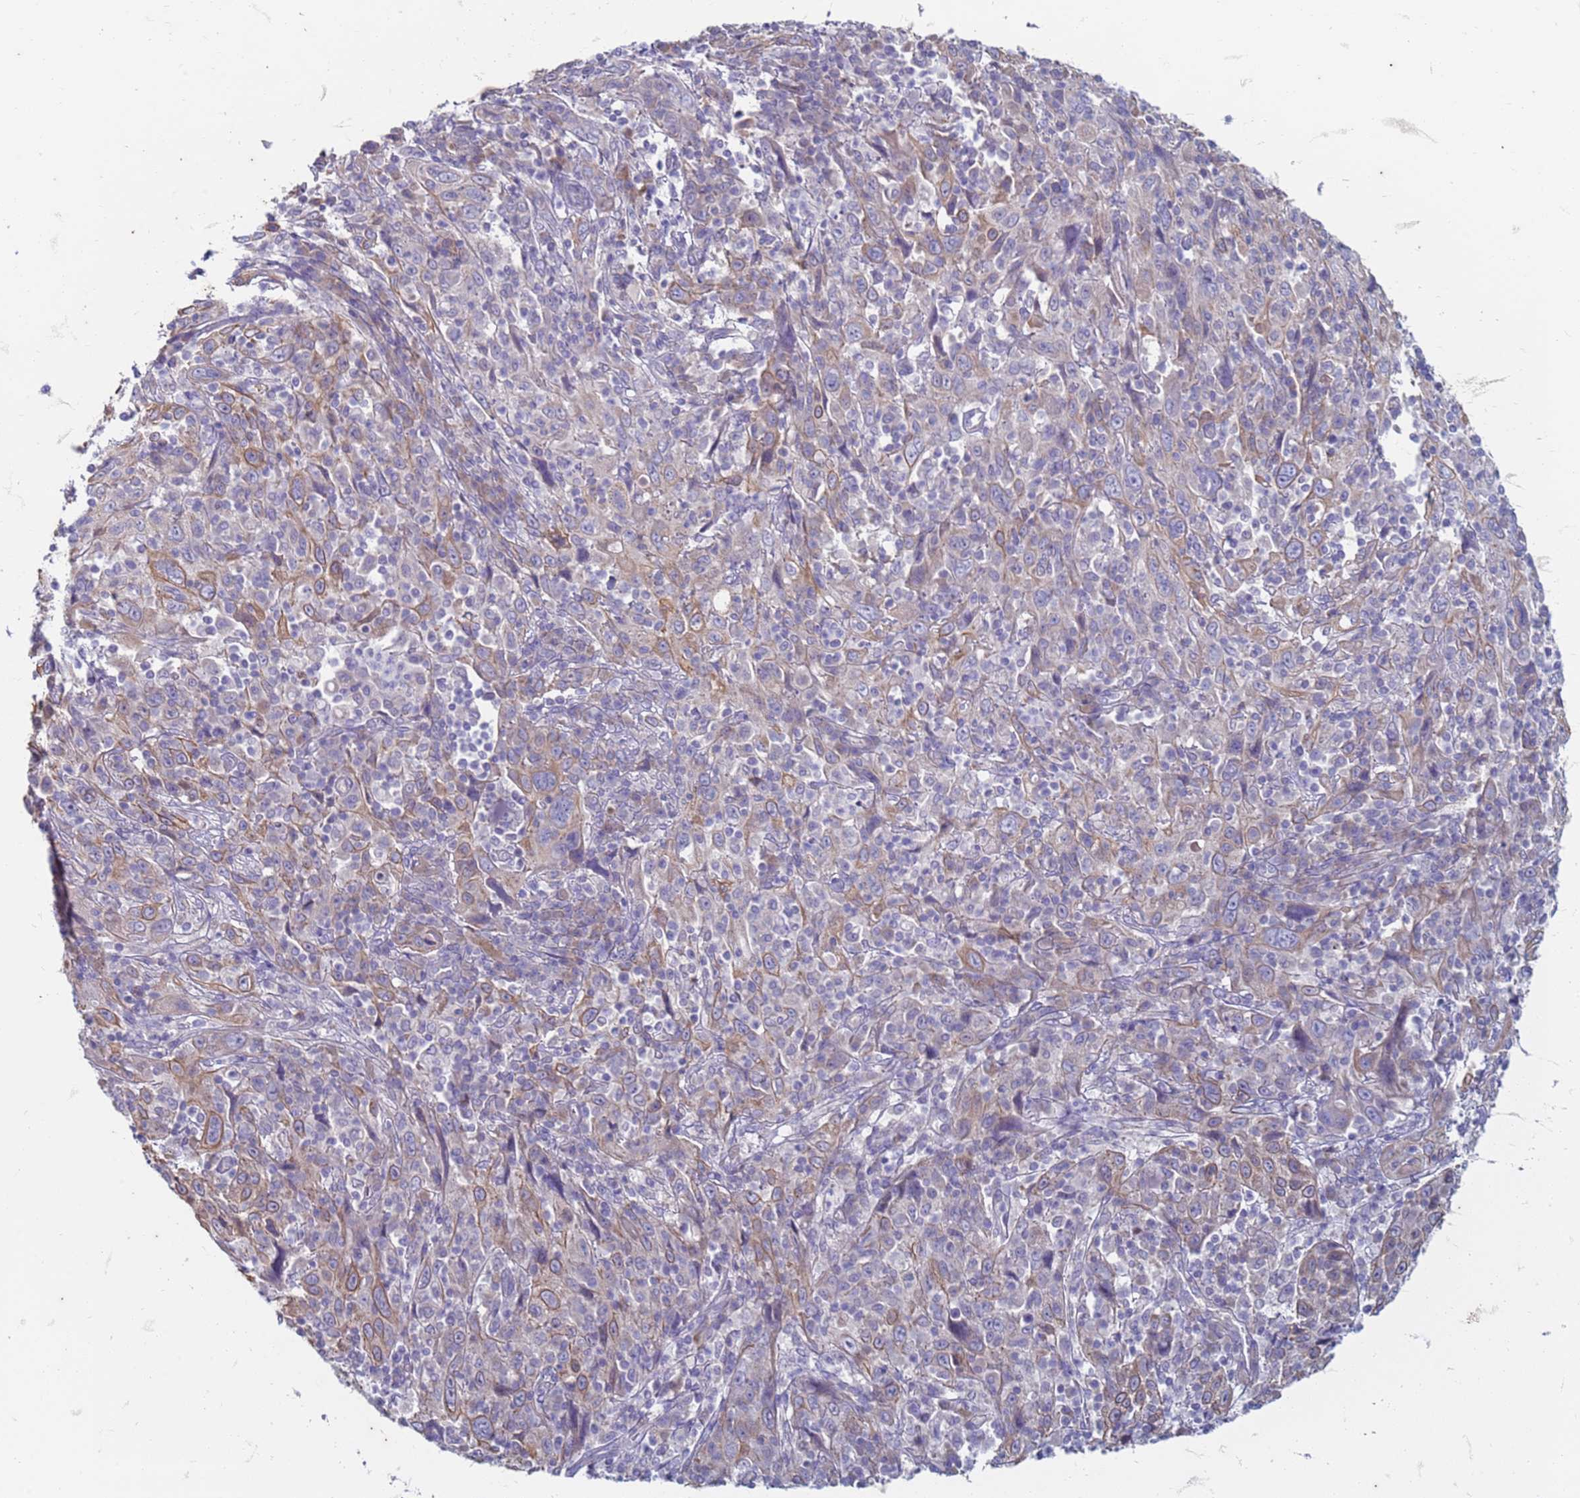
{"staining": {"intensity": "moderate", "quantity": "<25%", "location": "cytoplasmic/membranous"}, "tissue": "cervical cancer", "cell_type": "Tumor cells", "image_type": "cancer", "snomed": [{"axis": "morphology", "description": "Squamous cell carcinoma, NOS"}, {"axis": "topography", "description": "Cervix"}], "caption": "This image shows IHC staining of squamous cell carcinoma (cervical), with low moderate cytoplasmic/membranous positivity in about <25% of tumor cells.", "gene": "SUCO", "patient": {"sex": "female", "age": 46}}